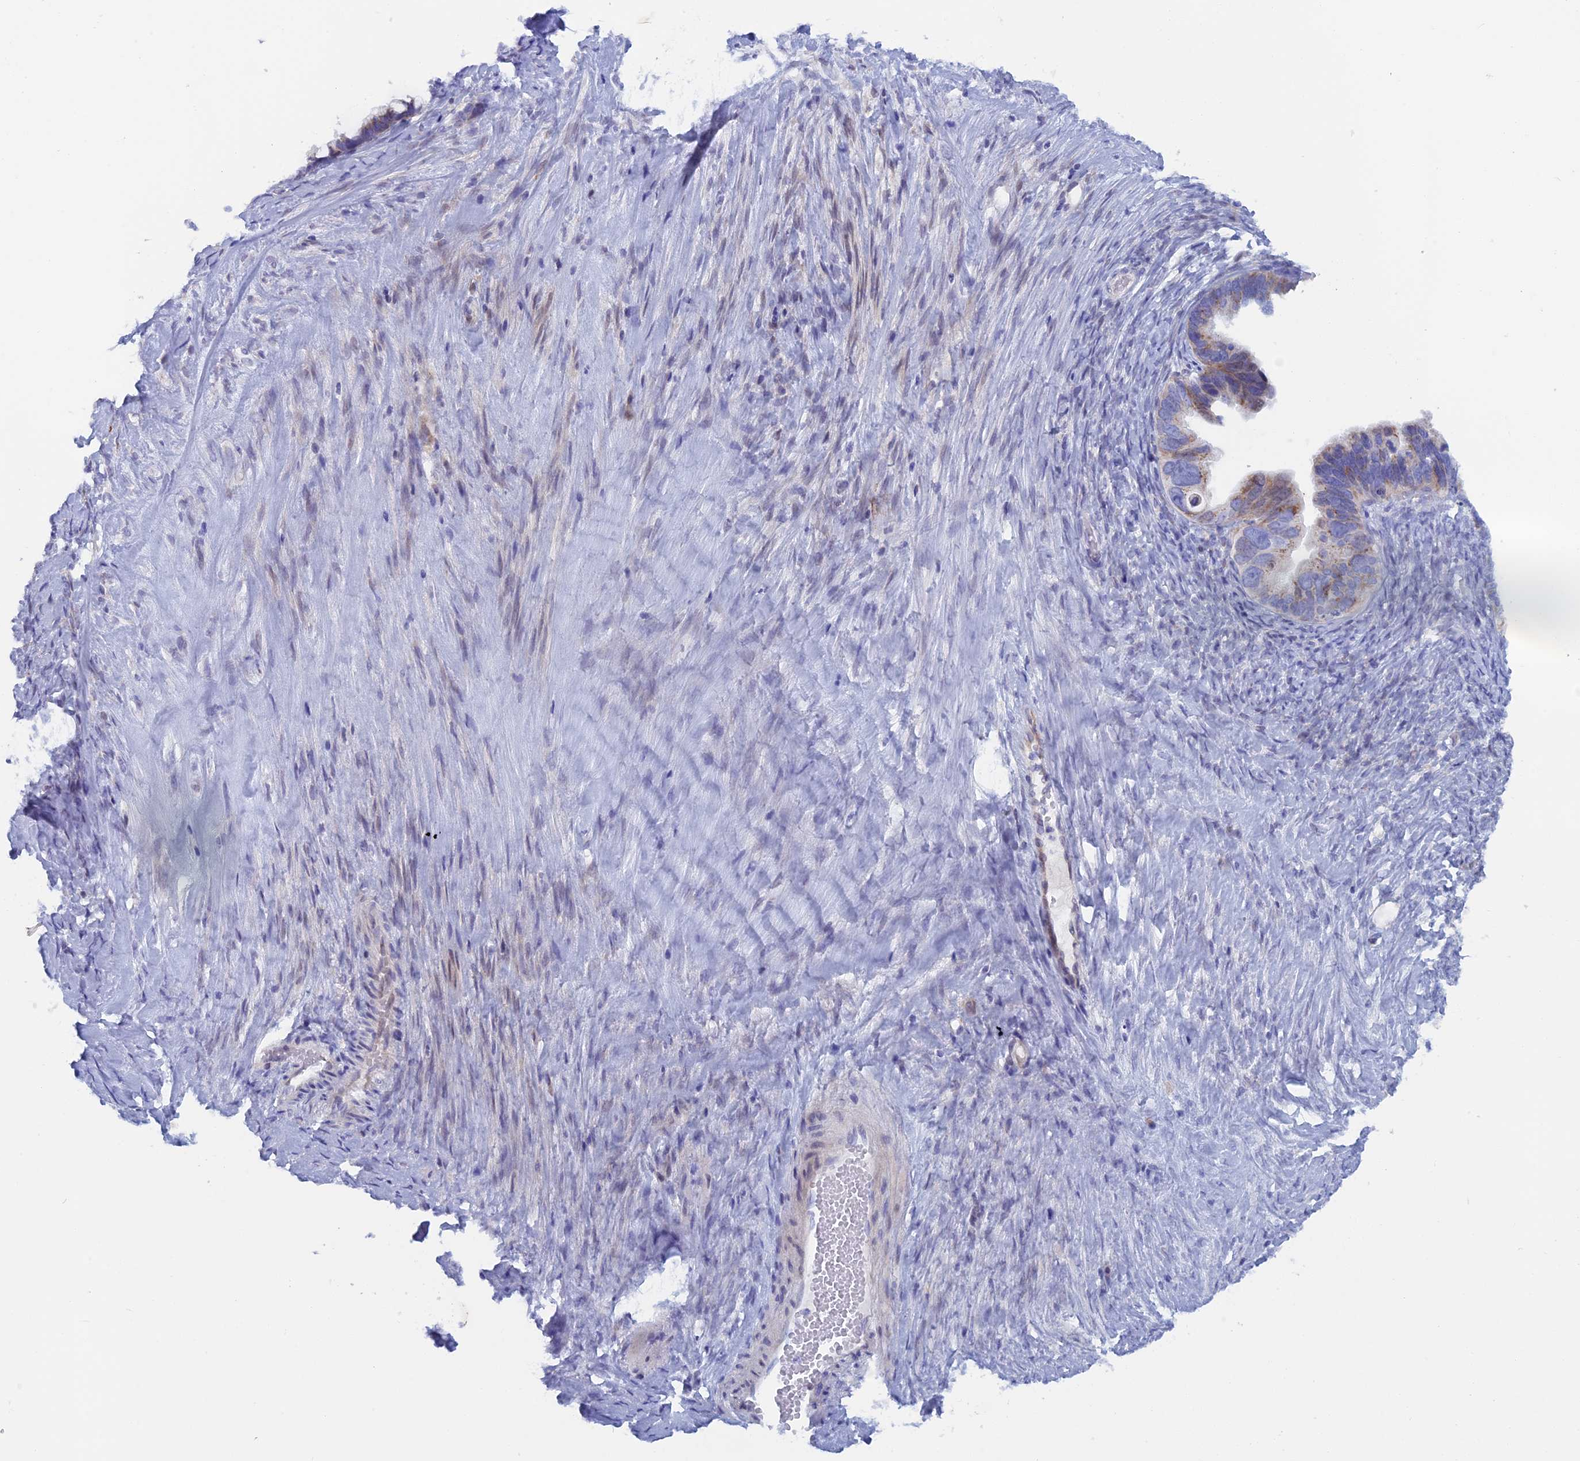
{"staining": {"intensity": "moderate", "quantity": "25%-75%", "location": "cytoplasmic/membranous"}, "tissue": "ovarian cancer", "cell_type": "Tumor cells", "image_type": "cancer", "snomed": [{"axis": "morphology", "description": "Cystadenocarcinoma, serous, NOS"}, {"axis": "topography", "description": "Ovary"}], "caption": "Immunohistochemistry of human ovarian serous cystadenocarcinoma shows medium levels of moderate cytoplasmic/membranous expression in approximately 25%-75% of tumor cells. (DAB IHC, brown staining for protein, blue staining for nuclei).", "gene": "NIBAN3", "patient": {"sex": "female", "age": 56}}